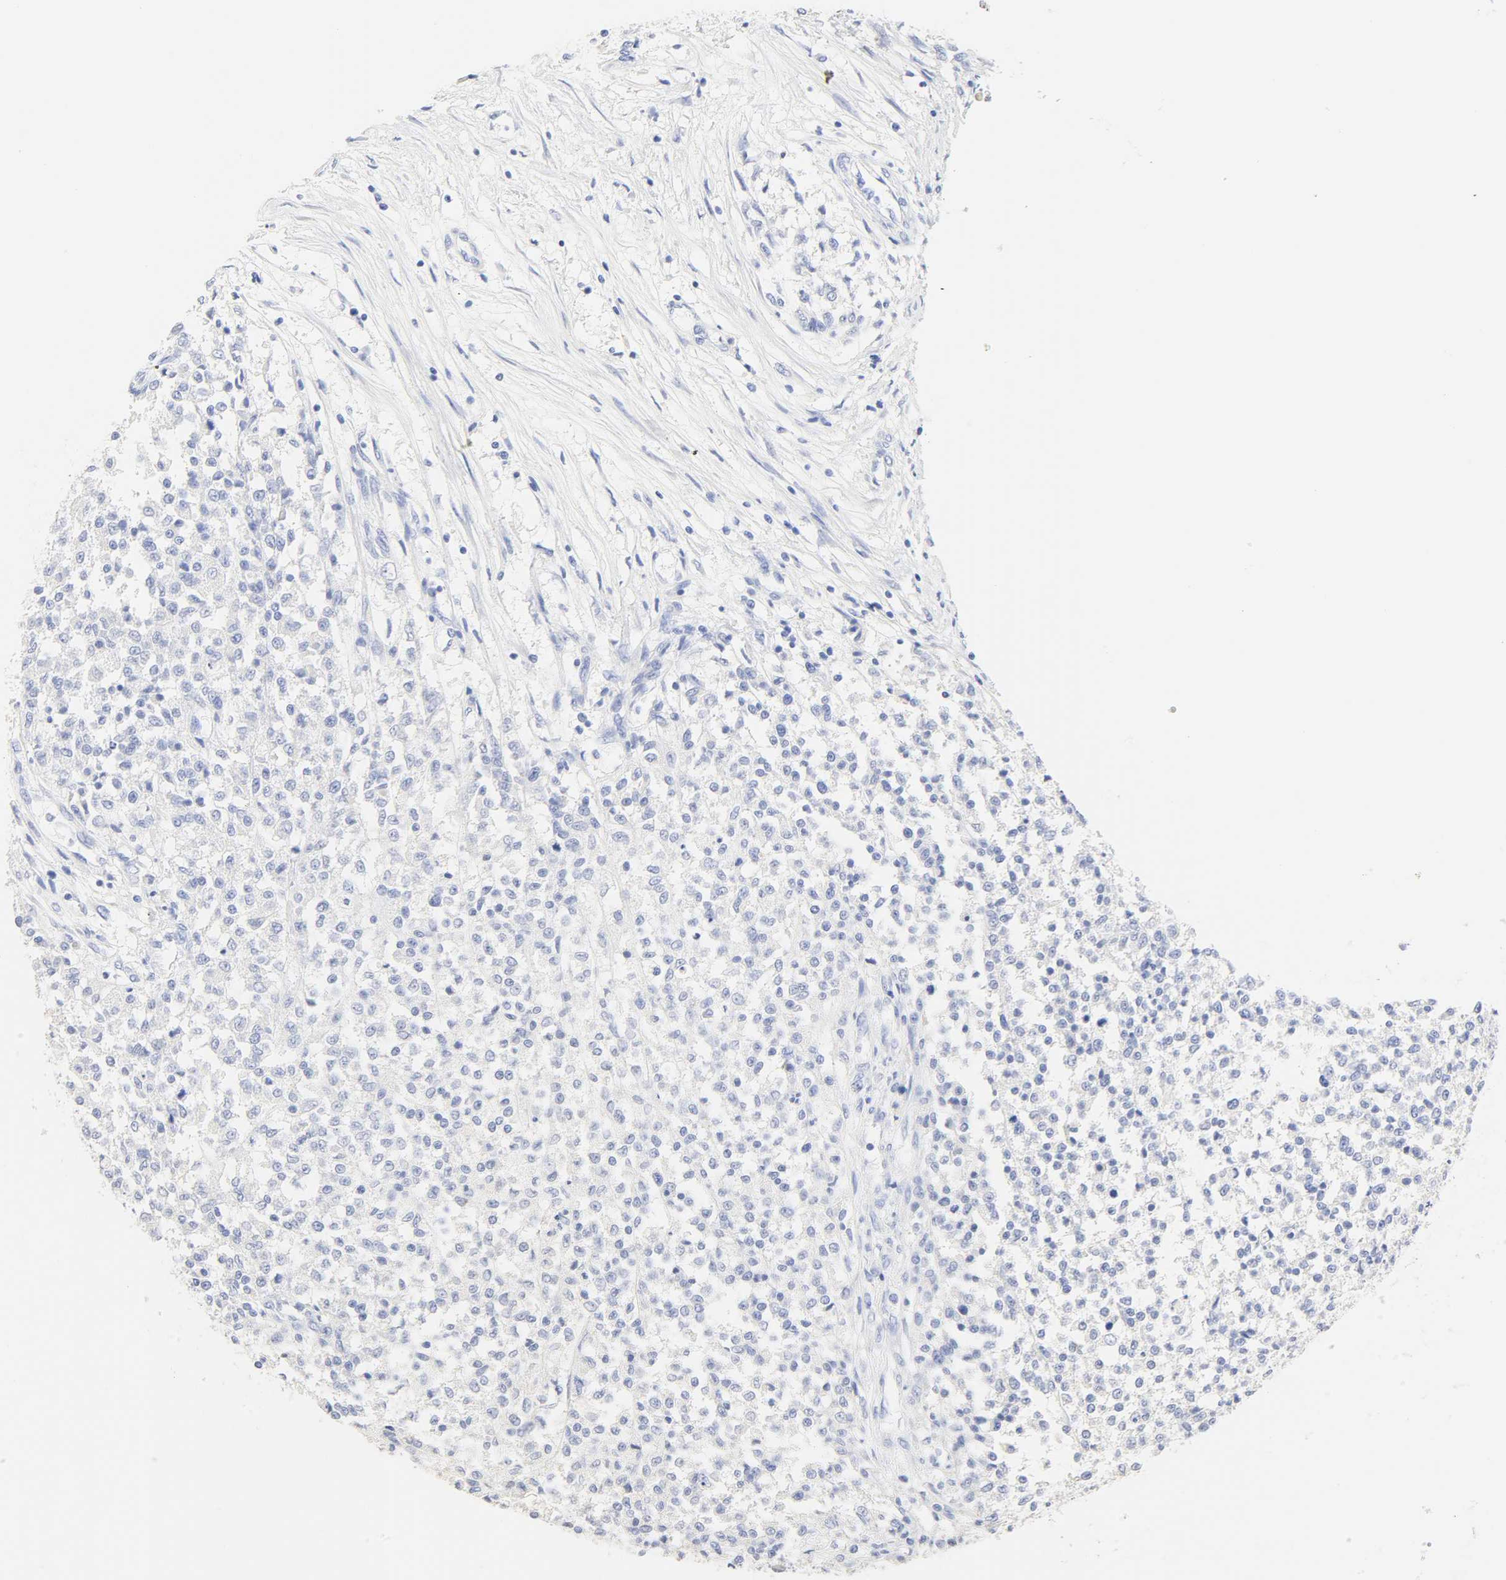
{"staining": {"intensity": "negative", "quantity": "none", "location": "none"}, "tissue": "testis cancer", "cell_type": "Tumor cells", "image_type": "cancer", "snomed": [{"axis": "morphology", "description": "Seminoma, NOS"}, {"axis": "topography", "description": "Testis"}], "caption": "Immunohistochemistry image of seminoma (testis) stained for a protein (brown), which demonstrates no positivity in tumor cells.", "gene": "SLCO1B3", "patient": {"sex": "male", "age": 59}}